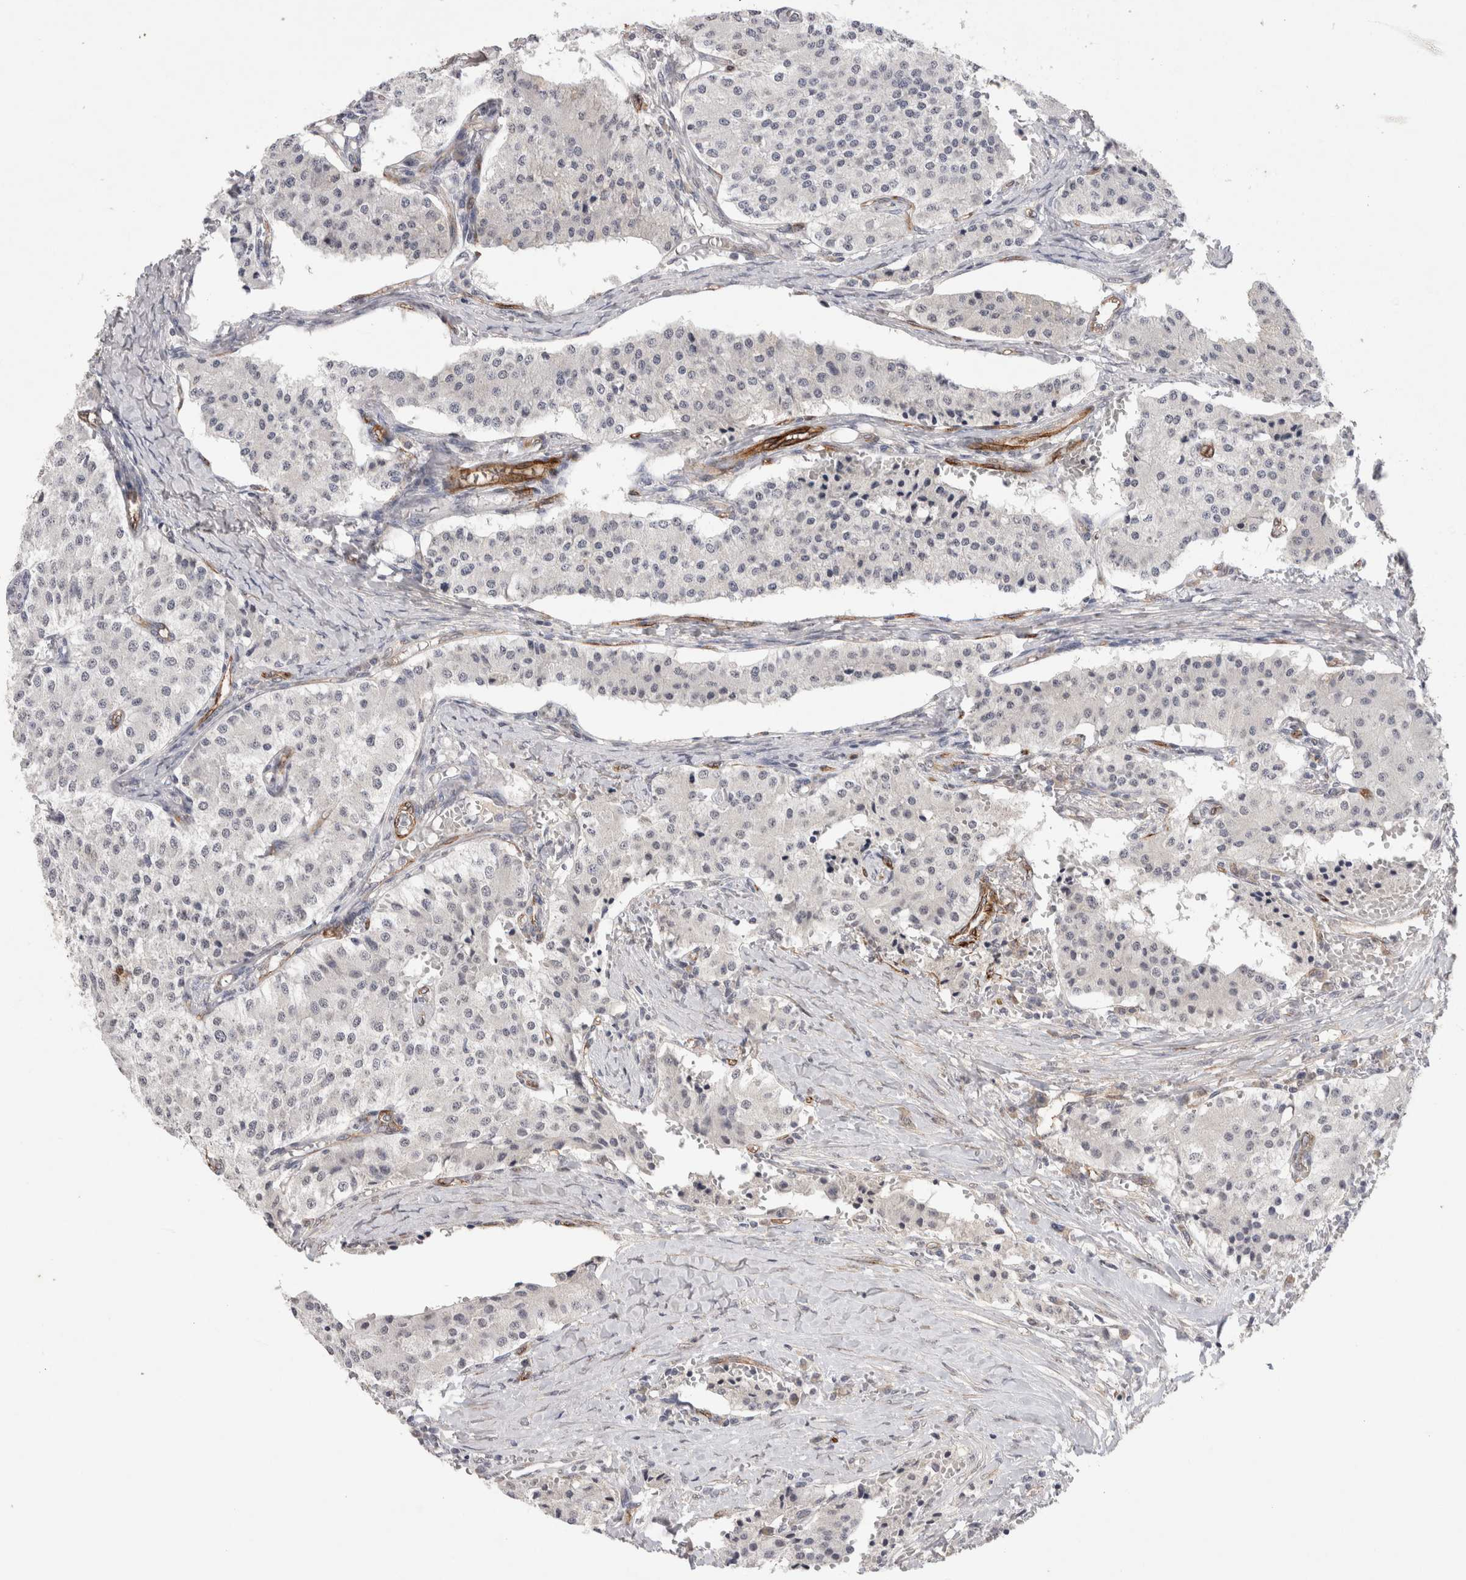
{"staining": {"intensity": "negative", "quantity": "none", "location": "none"}, "tissue": "carcinoid", "cell_type": "Tumor cells", "image_type": "cancer", "snomed": [{"axis": "morphology", "description": "Carcinoid, malignant, NOS"}, {"axis": "topography", "description": "Colon"}], "caption": "Immunohistochemical staining of malignant carcinoid shows no significant expression in tumor cells. (Brightfield microscopy of DAB (3,3'-diaminobenzidine) immunohistochemistry at high magnification).", "gene": "CDH13", "patient": {"sex": "female", "age": 52}}